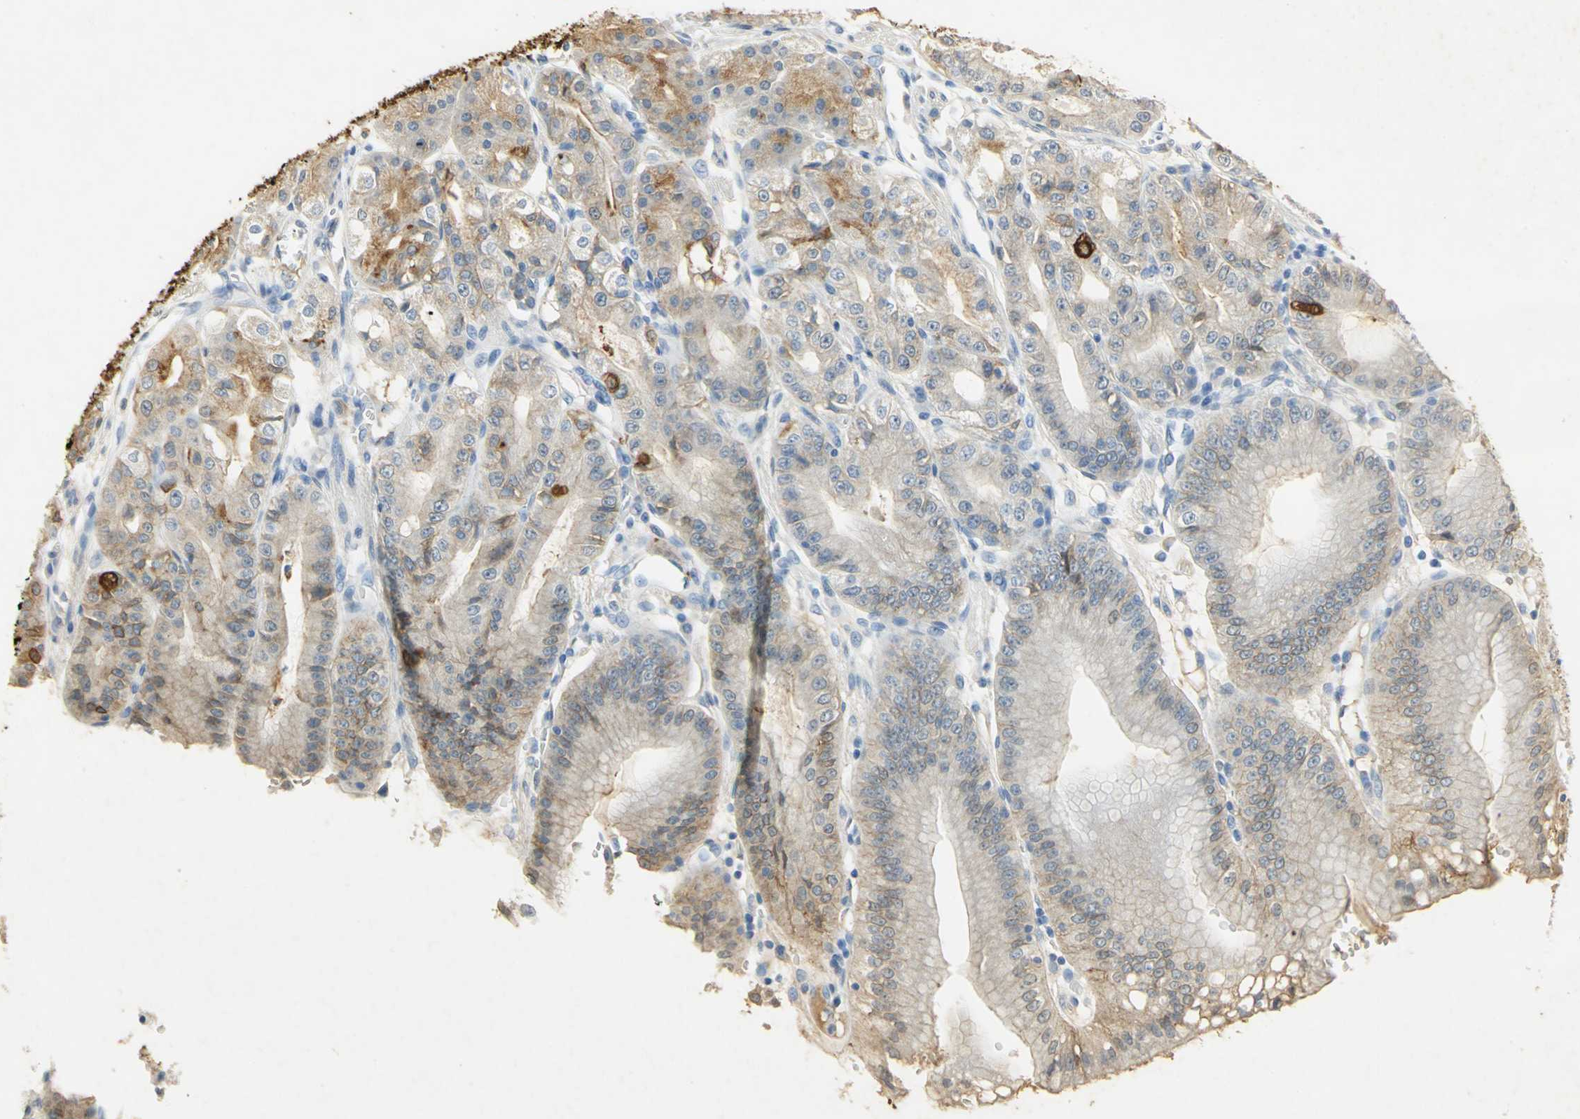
{"staining": {"intensity": "weak", "quantity": "25%-75%", "location": "cytoplasmic/membranous"}, "tissue": "stomach", "cell_type": "Glandular cells", "image_type": "normal", "snomed": [{"axis": "morphology", "description": "Normal tissue, NOS"}, {"axis": "topography", "description": "Stomach, lower"}], "caption": "Immunohistochemistry photomicrograph of benign human stomach stained for a protein (brown), which demonstrates low levels of weak cytoplasmic/membranous positivity in approximately 25%-75% of glandular cells.", "gene": "ANXA4", "patient": {"sex": "male", "age": 71}}